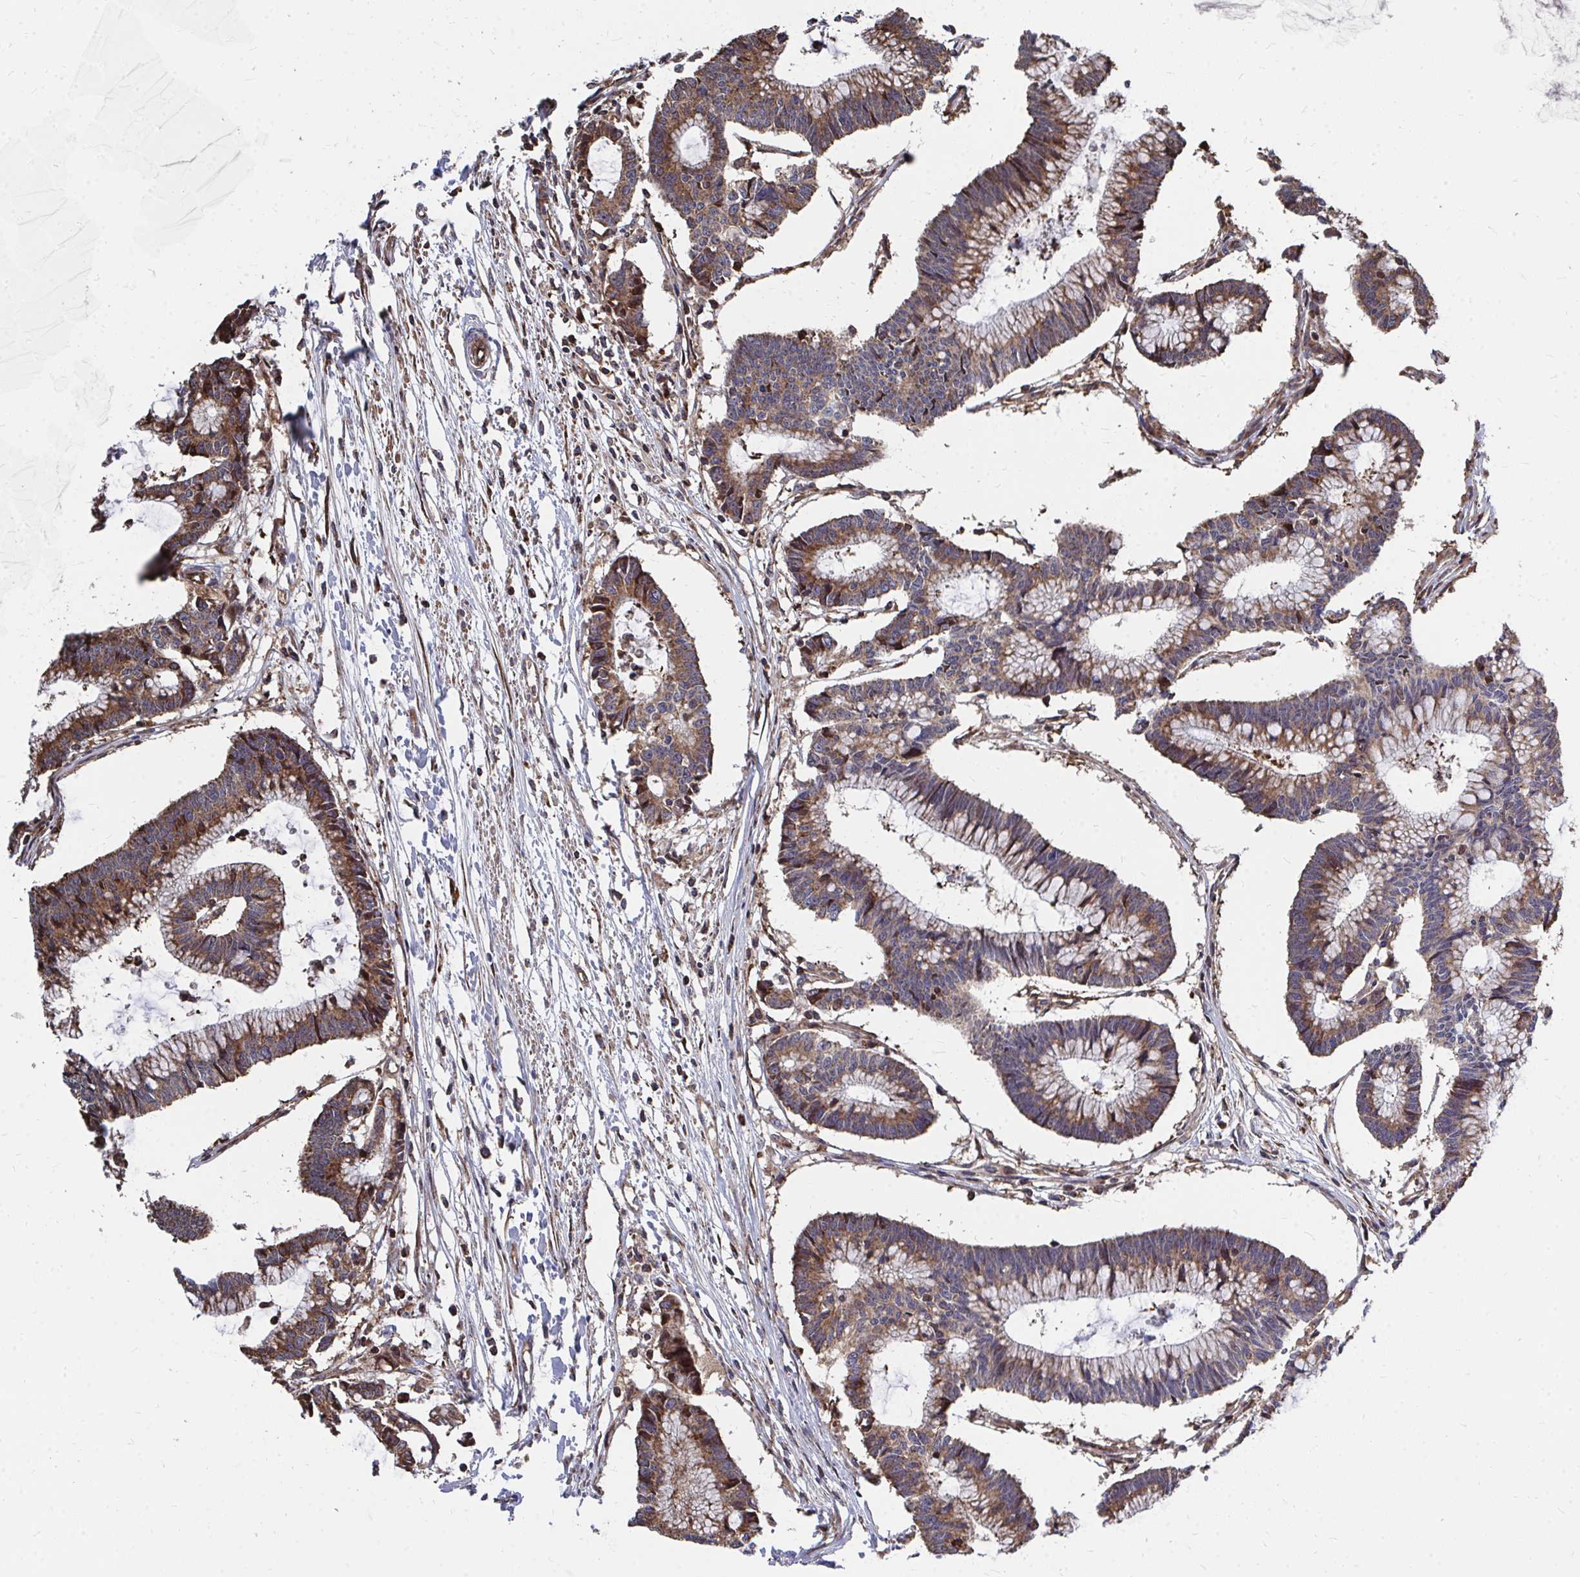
{"staining": {"intensity": "moderate", "quantity": ">75%", "location": "cytoplasmic/membranous"}, "tissue": "colorectal cancer", "cell_type": "Tumor cells", "image_type": "cancer", "snomed": [{"axis": "morphology", "description": "Adenocarcinoma, NOS"}, {"axis": "topography", "description": "Colon"}], "caption": "Adenocarcinoma (colorectal) stained with a protein marker displays moderate staining in tumor cells.", "gene": "FAM89A", "patient": {"sex": "female", "age": 78}}